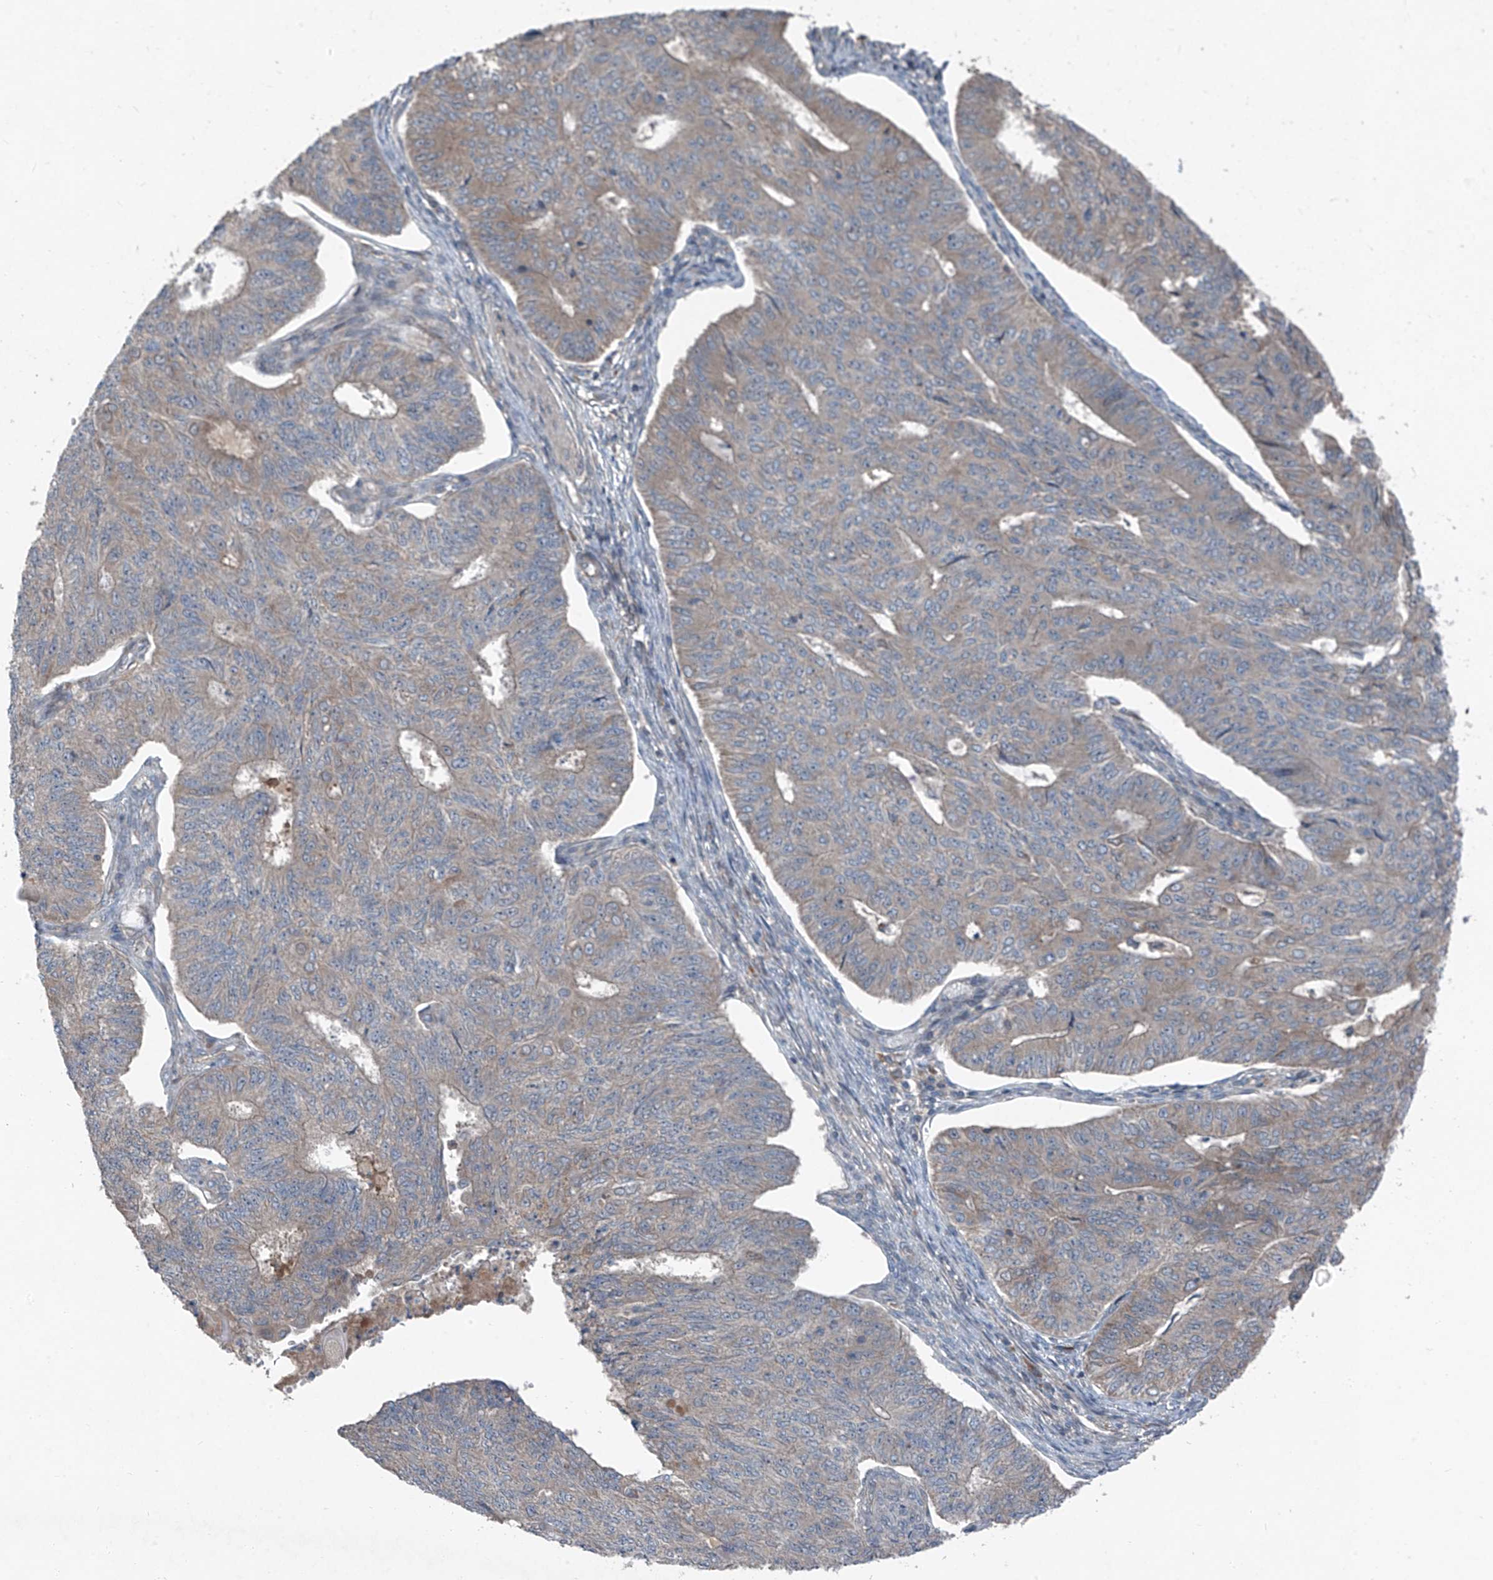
{"staining": {"intensity": "weak", "quantity": "25%-75%", "location": "cytoplasmic/membranous"}, "tissue": "endometrial cancer", "cell_type": "Tumor cells", "image_type": "cancer", "snomed": [{"axis": "morphology", "description": "Adenocarcinoma, NOS"}, {"axis": "topography", "description": "Endometrium"}], "caption": "The image shows staining of endometrial adenocarcinoma, revealing weak cytoplasmic/membranous protein positivity (brown color) within tumor cells.", "gene": "FOXRED2", "patient": {"sex": "female", "age": 32}}